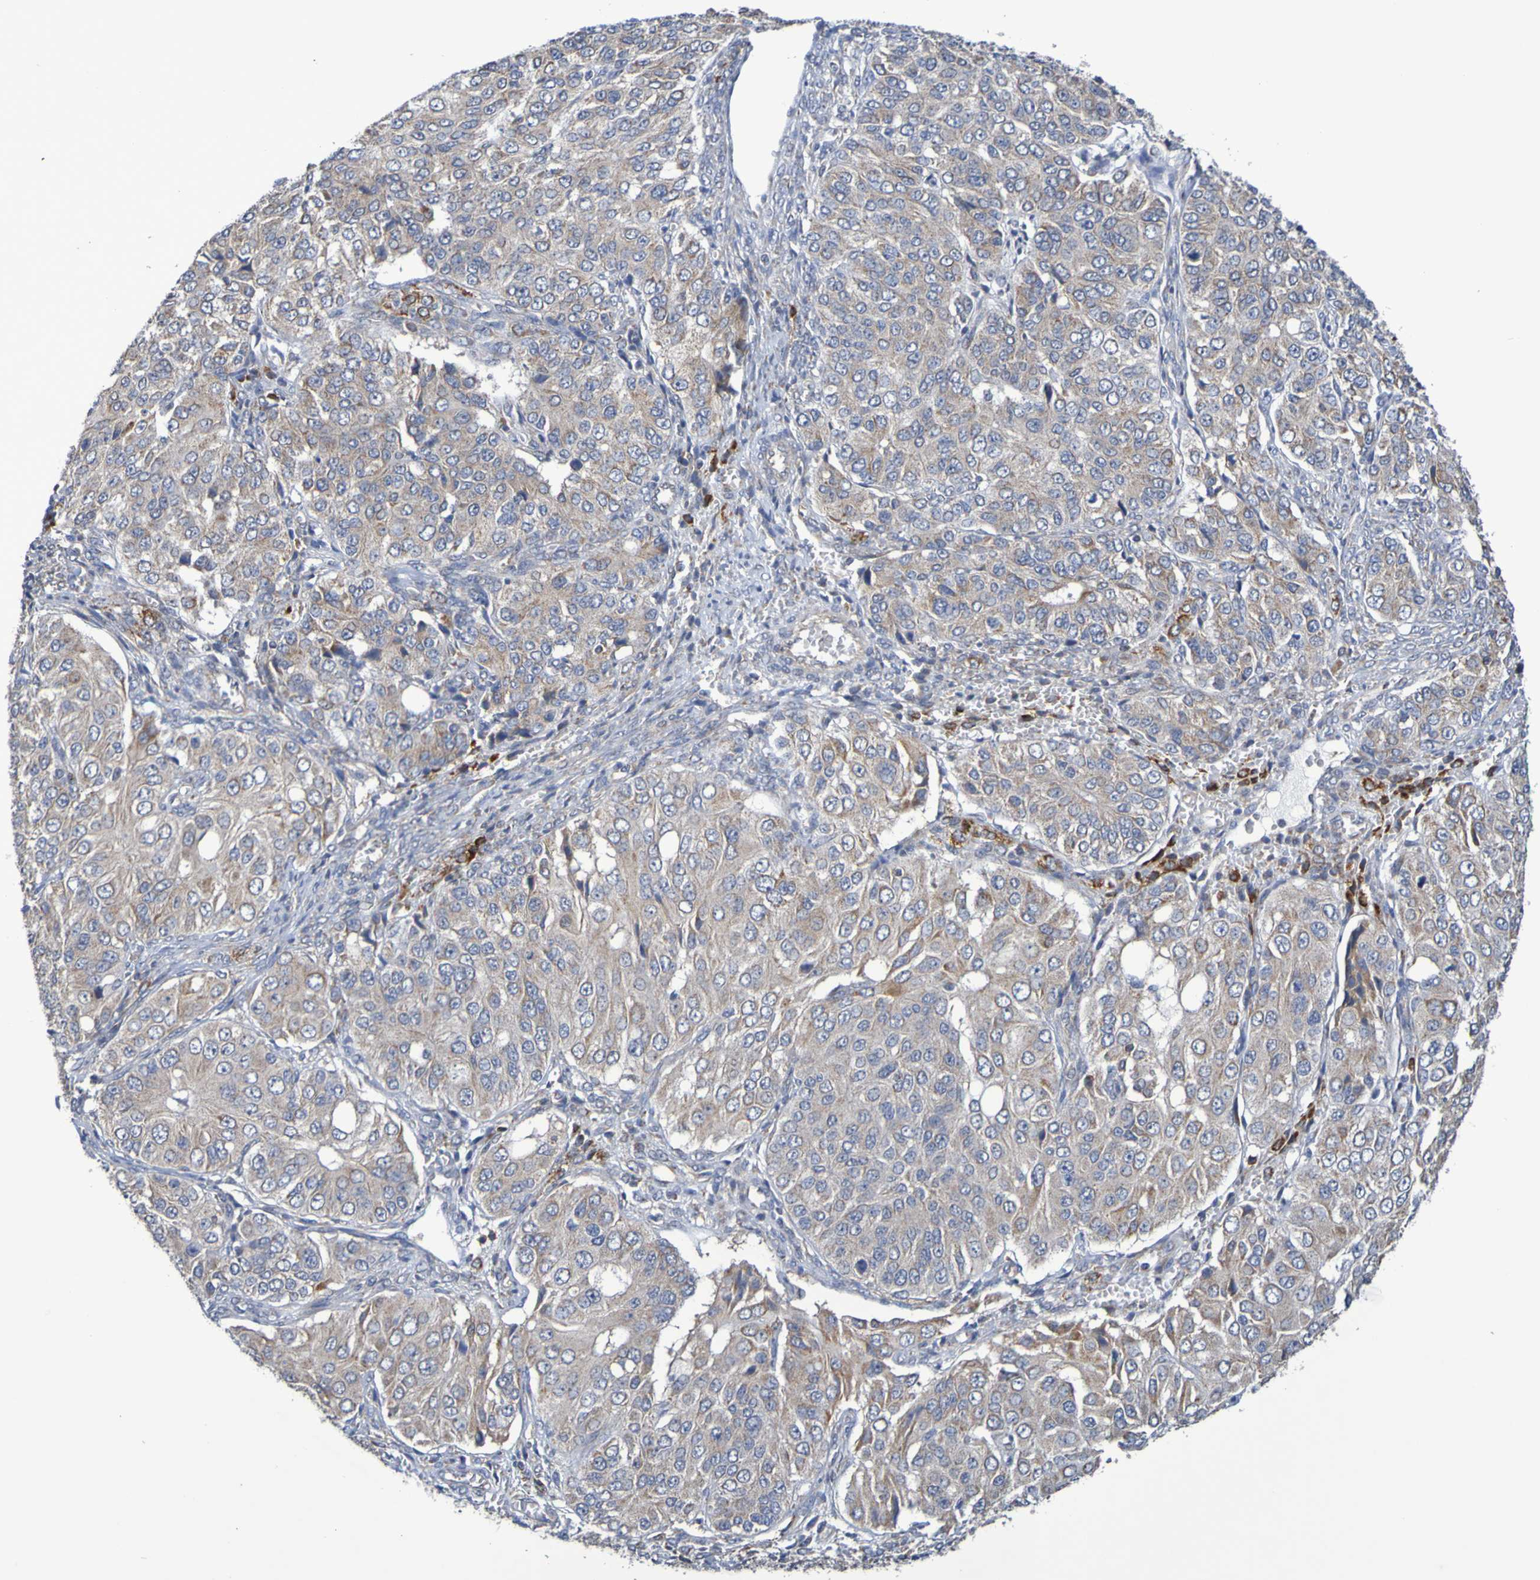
{"staining": {"intensity": "weak", "quantity": ">75%", "location": "cytoplasmic/membranous"}, "tissue": "ovarian cancer", "cell_type": "Tumor cells", "image_type": "cancer", "snomed": [{"axis": "morphology", "description": "Carcinoma, endometroid"}, {"axis": "topography", "description": "Ovary"}], "caption": "Immunohistochemical staining of ovarian endometroid carcinoma exhibits low levels of weak cytoplasmic/membranous positivity in about >75% of tumor cells.", "gene": "C3orf18", "patient": {"sex": "female", "age": 51}}